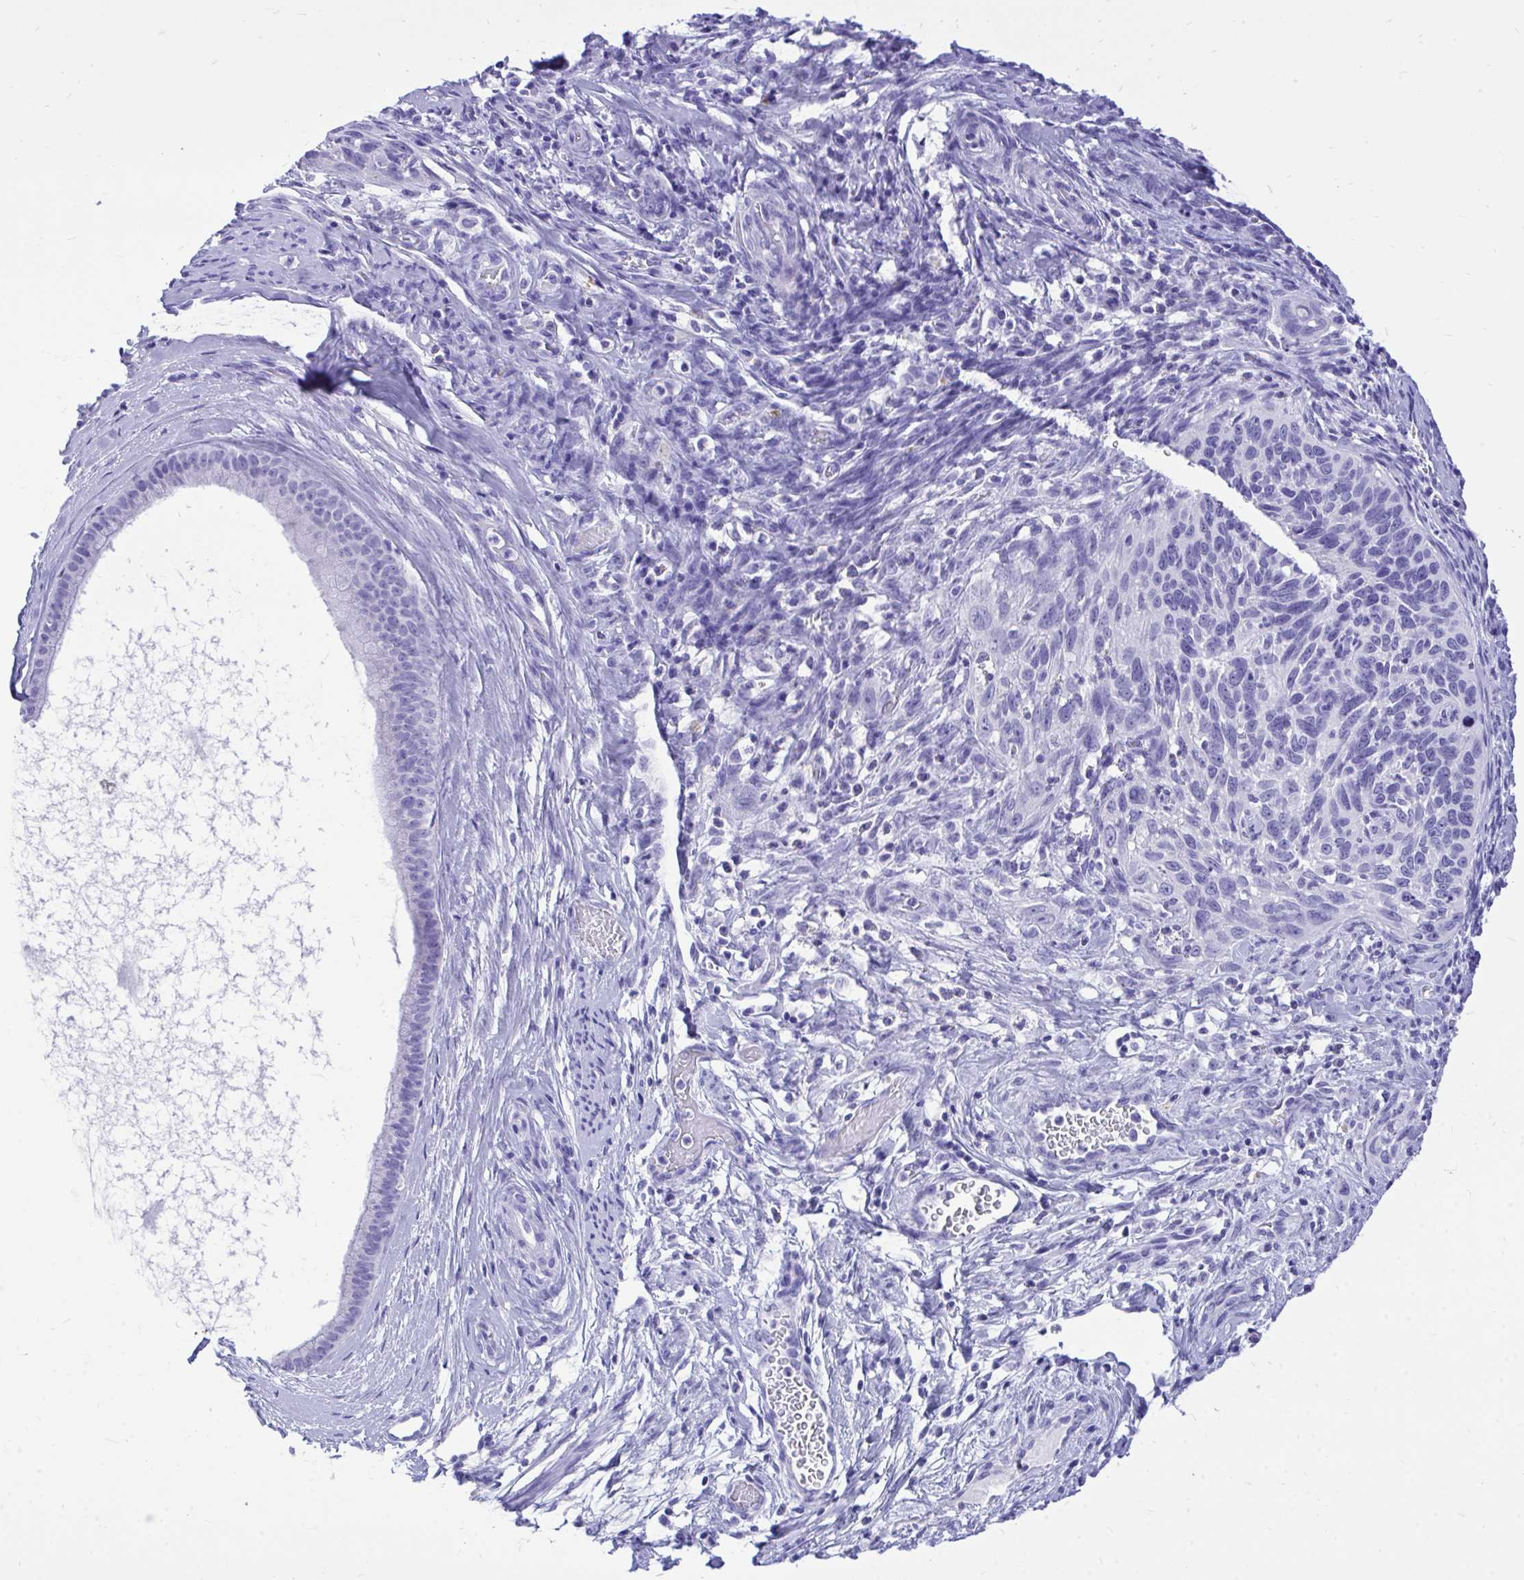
{"staining": {"intensity": "negative", "quantity": "none", "location": "none"}, "tissue": "cervical cancer", "cell_type": "Tumor cells", "image_type": "cancer", "snomed": [{"axis": "morphology", "description": "Squamous cell carcinoma, NOS"}, {"axis": "topography", "description": "Cervix"}], "caption": "Tumor cells show no significant expression in squamous cell carcinoma (cervical). (Immunohistochemistry (ihc), brightfield microscopy, high magnification).", "gene": "MON1A", "patient": {"sex": "female", "age": 51}}